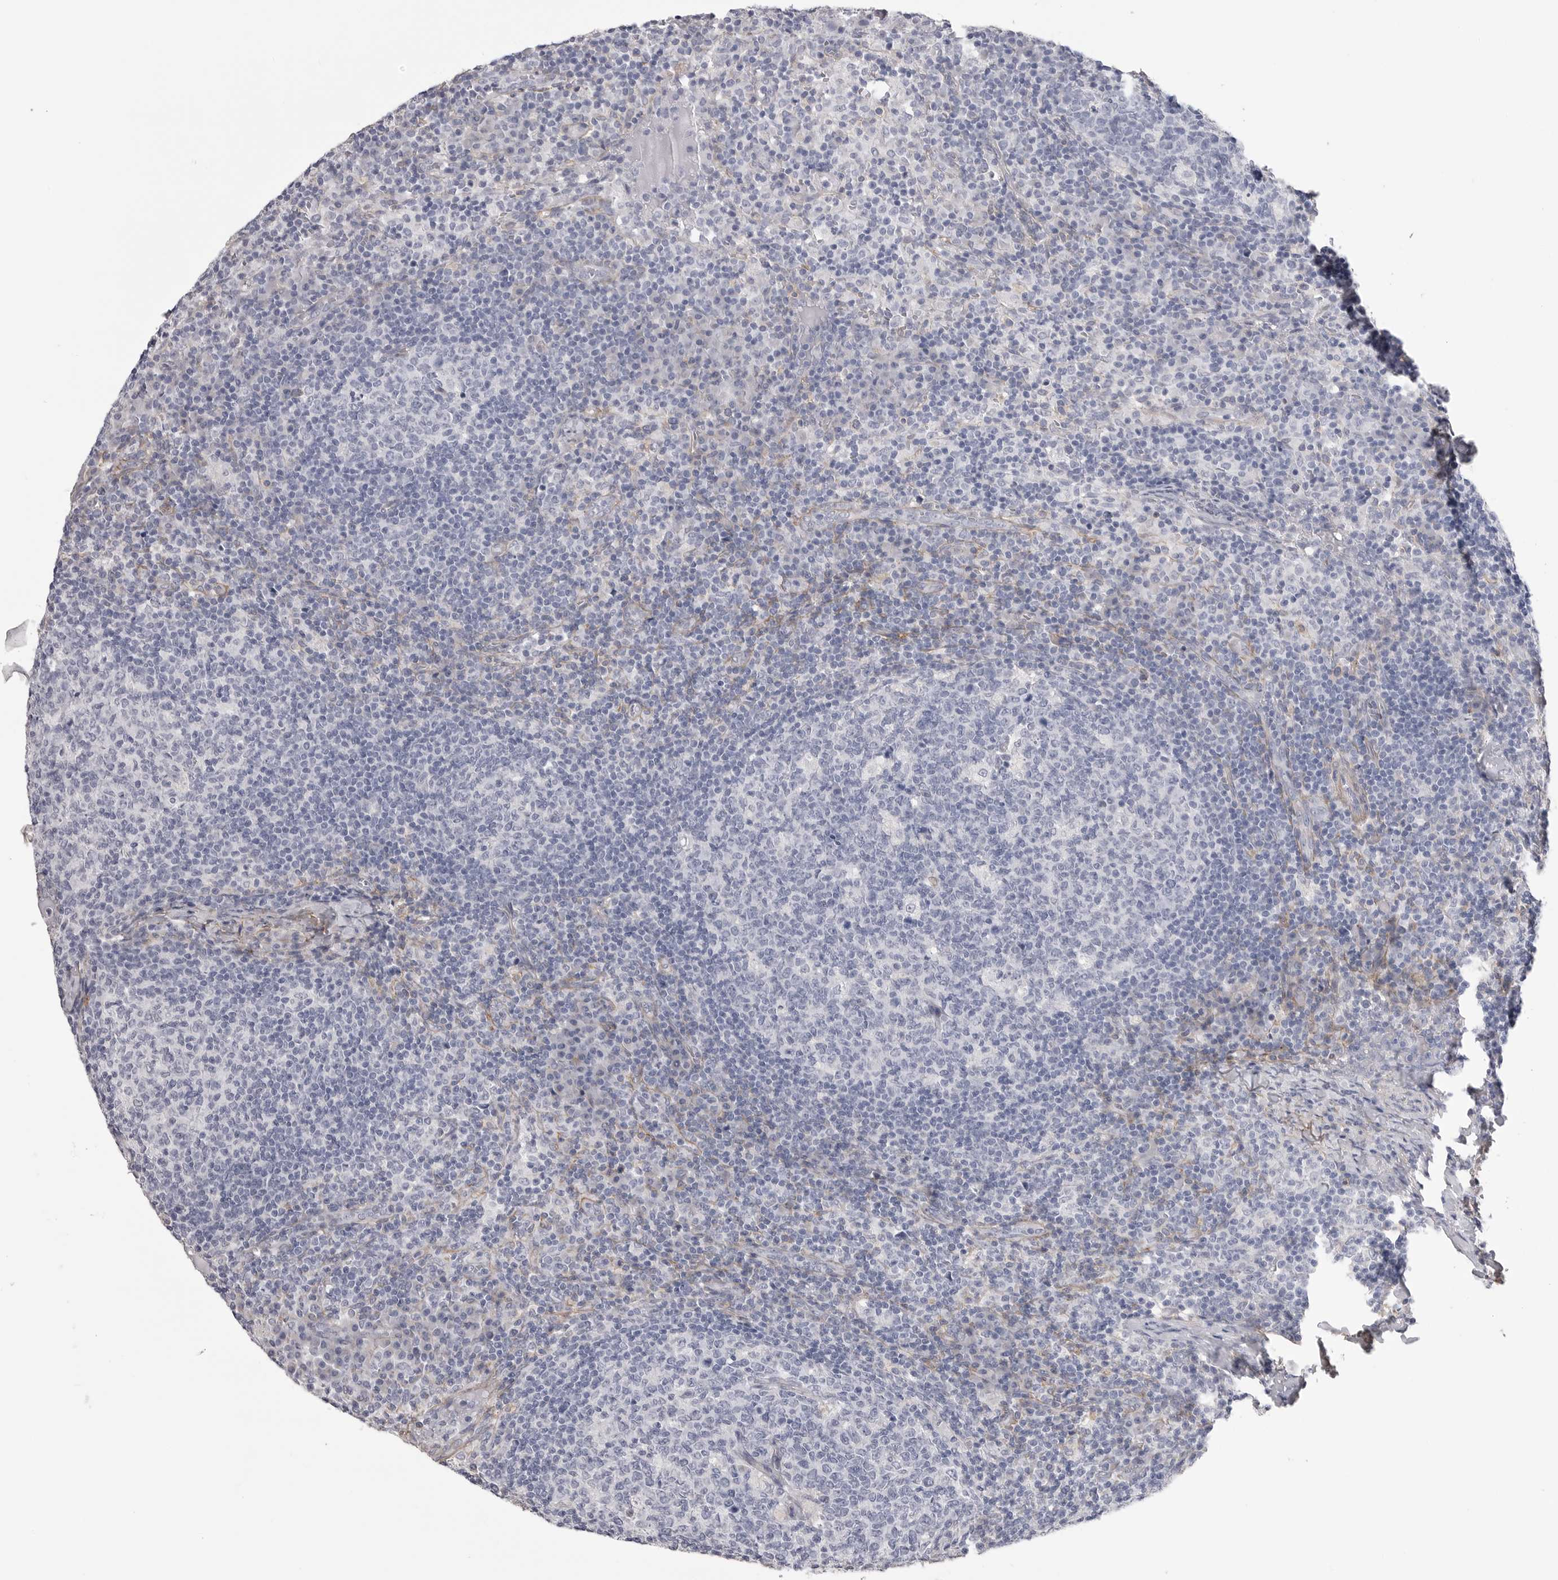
{"staining": {"intensity": "negative", "quantity": "none", "location": "none"}, "tissue": "lymph node", "cell_type": "Germinal center cells", "image_type": "normal", "snomed": [{"axis": "morphology", "description": "Normal tissue, NOS"}, {"axis": "morphology", "description": "Inflammation, NOS"}, {"axis": "topography", "description": "Lymph node"}], "caption": "High magnification brightfield microscopy of benign lymph node stained with DAB (3,3'-diaminobenzidine) (brown) and counterstained with hematoxylin (blue): germinal center cells show no significant staining.", "gene": "AKAP12", "patient": {"sex": "male", "age": 55}}